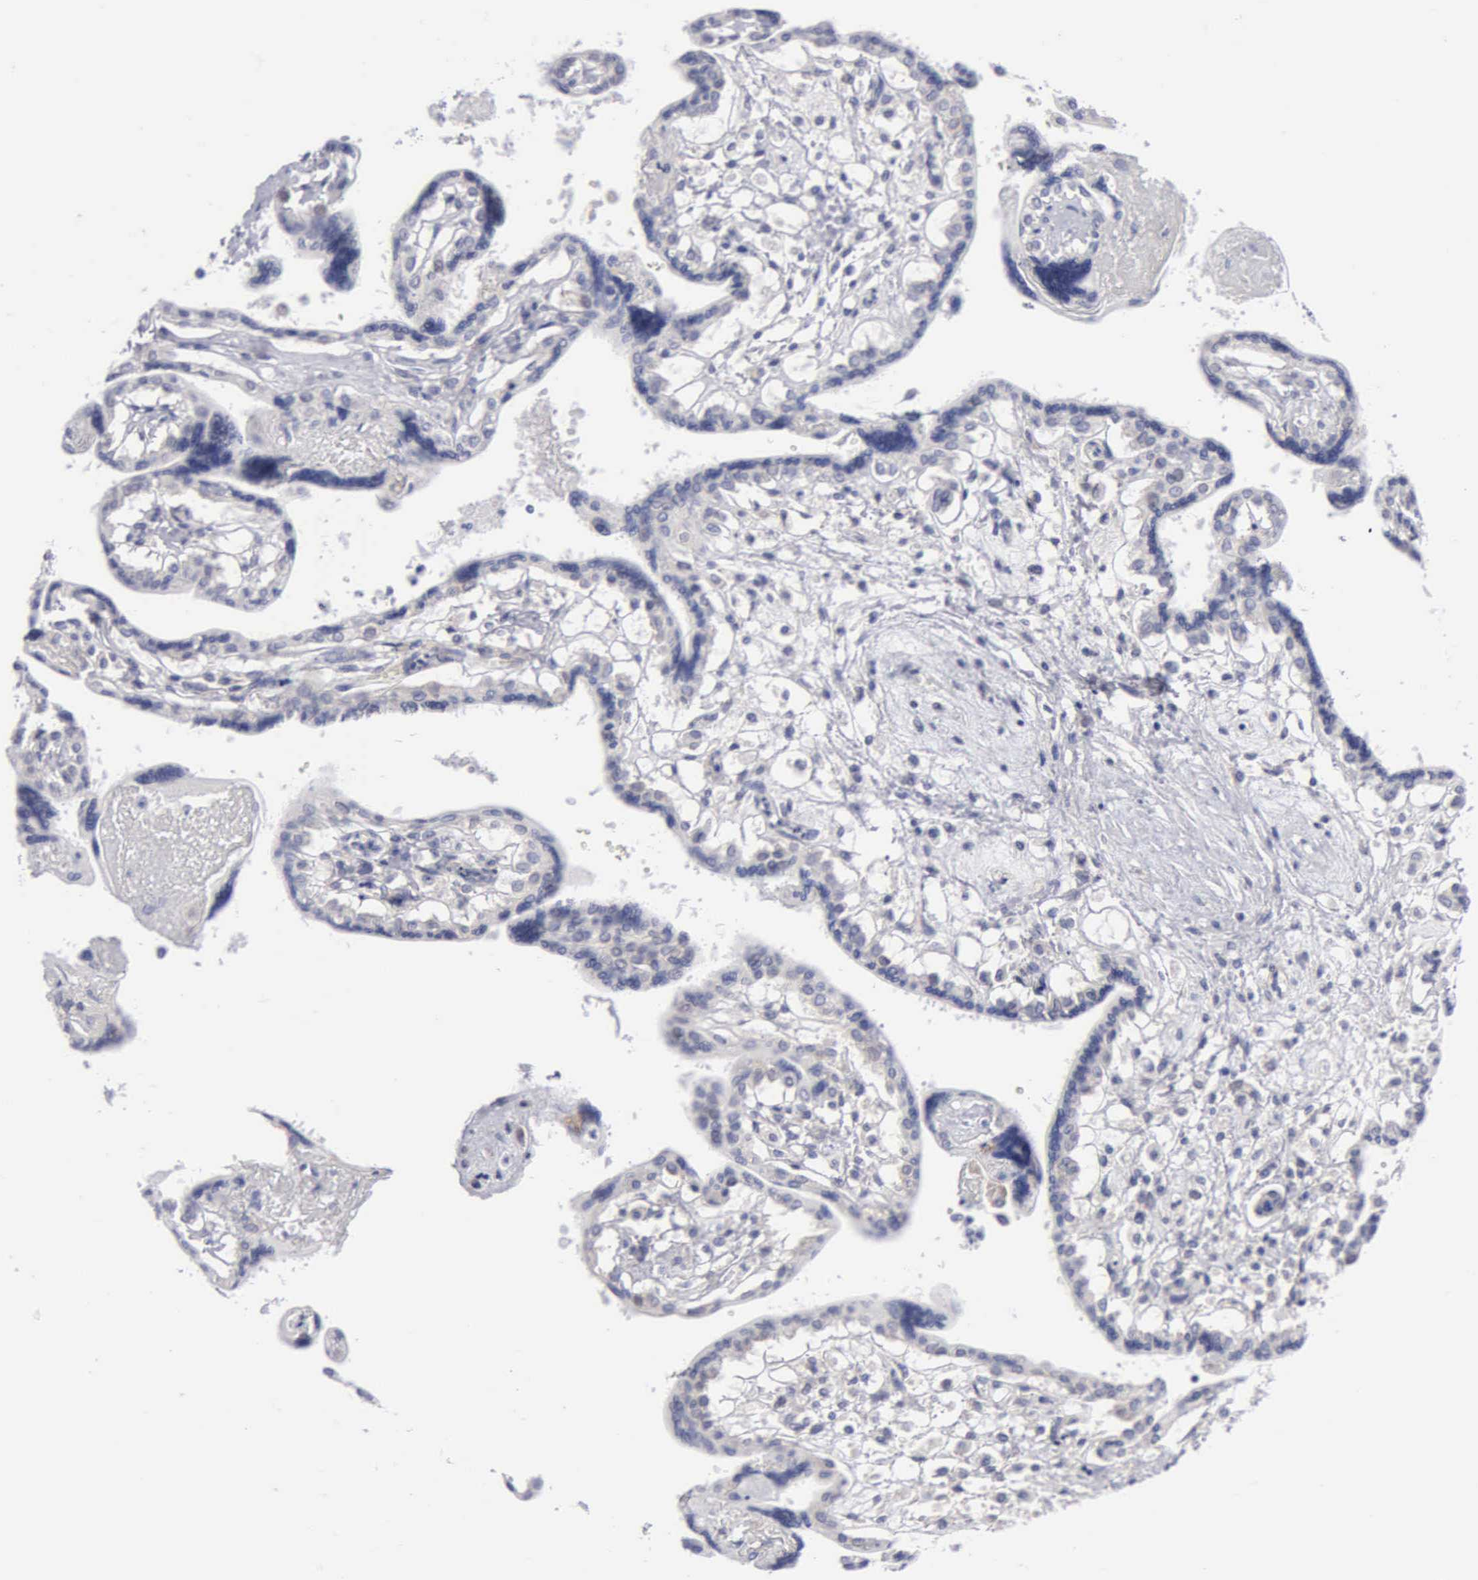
{"staining": {"intensity": "negative", "quantity": "none", "location": "none"}, "tissue": "placenta", "cell_type": "Decidual cells", "image_type": "normal", "snomed": [{"axis": "morphology", "description": "Normal tissue, NOS"}, {"axis": "topography", "description": "Placenta"}], "caption": "Decidual cells show no significant positivity in unremarkable placenta. (Stains: DAB (3,3'-diaminobenzidine) IHC with hematoxylin counter stain, Microscopy: brightfield microscopy at high magnification).", "gene": "TXLNG", "patient": {"sex": "female", "age": 31}}